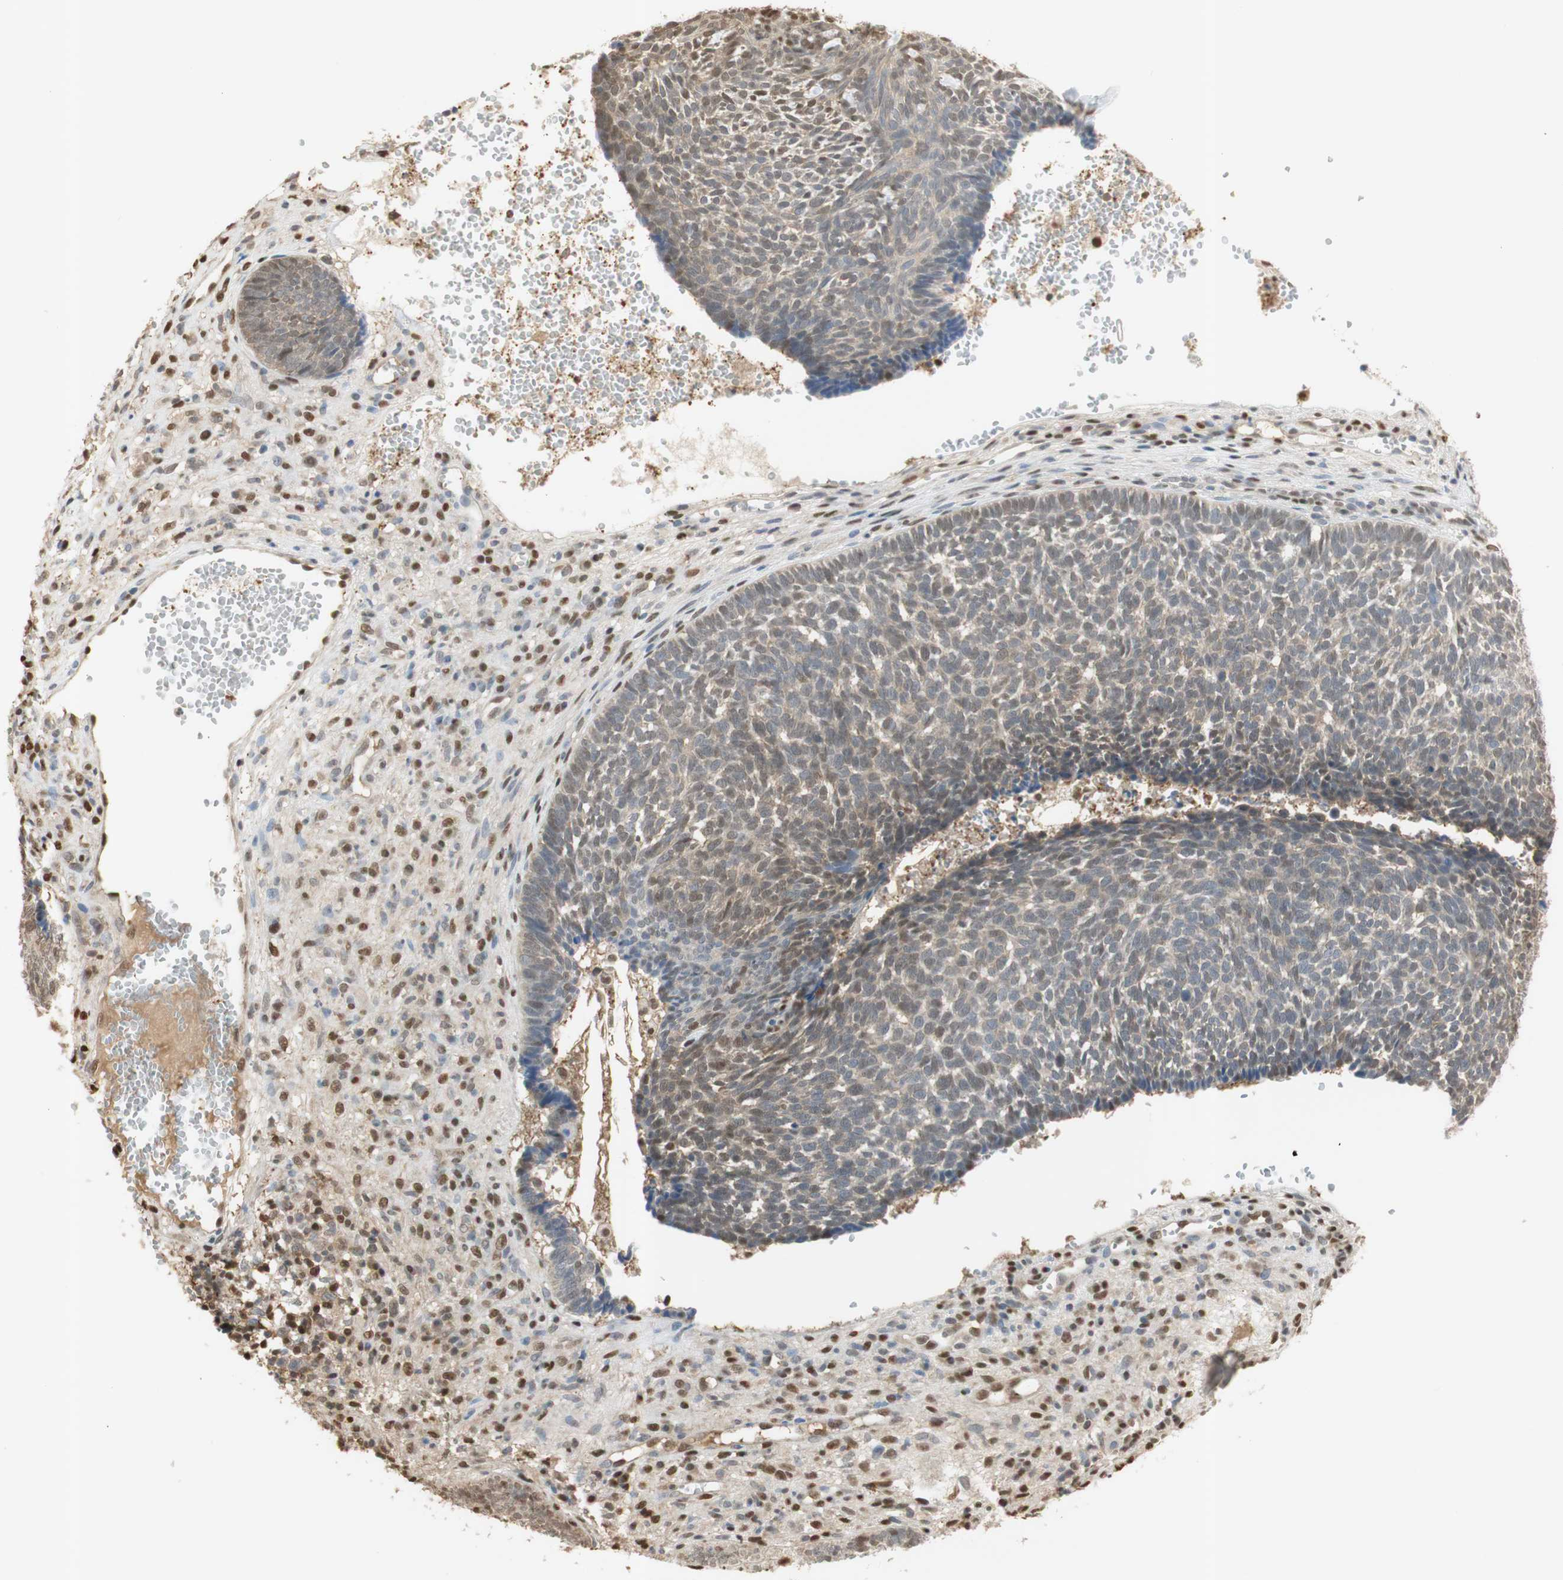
{"staining": {"intensity": "weak", "quantity": "25%-75%", "location": "cytoplasmic/membranous,nuclear"}, "tissue": "skin cancer", "cell_type": "Tumor cells", "image_type": "cancer", "snomed": [{"axis": "morphology", "description": "Basal cell carcinoma"}, {"axis": "topography", "description": "Skin"}], "caption": "Immunohistochemical staining of skin basal cell carcinoma demonstrates low levels of weak cytoplasmic/membranous and nuclear protein positivity in about 25%-75% of tumor cells.", "gene": "NAP1L4", "patient": {"sex": "male", "age": 84}}